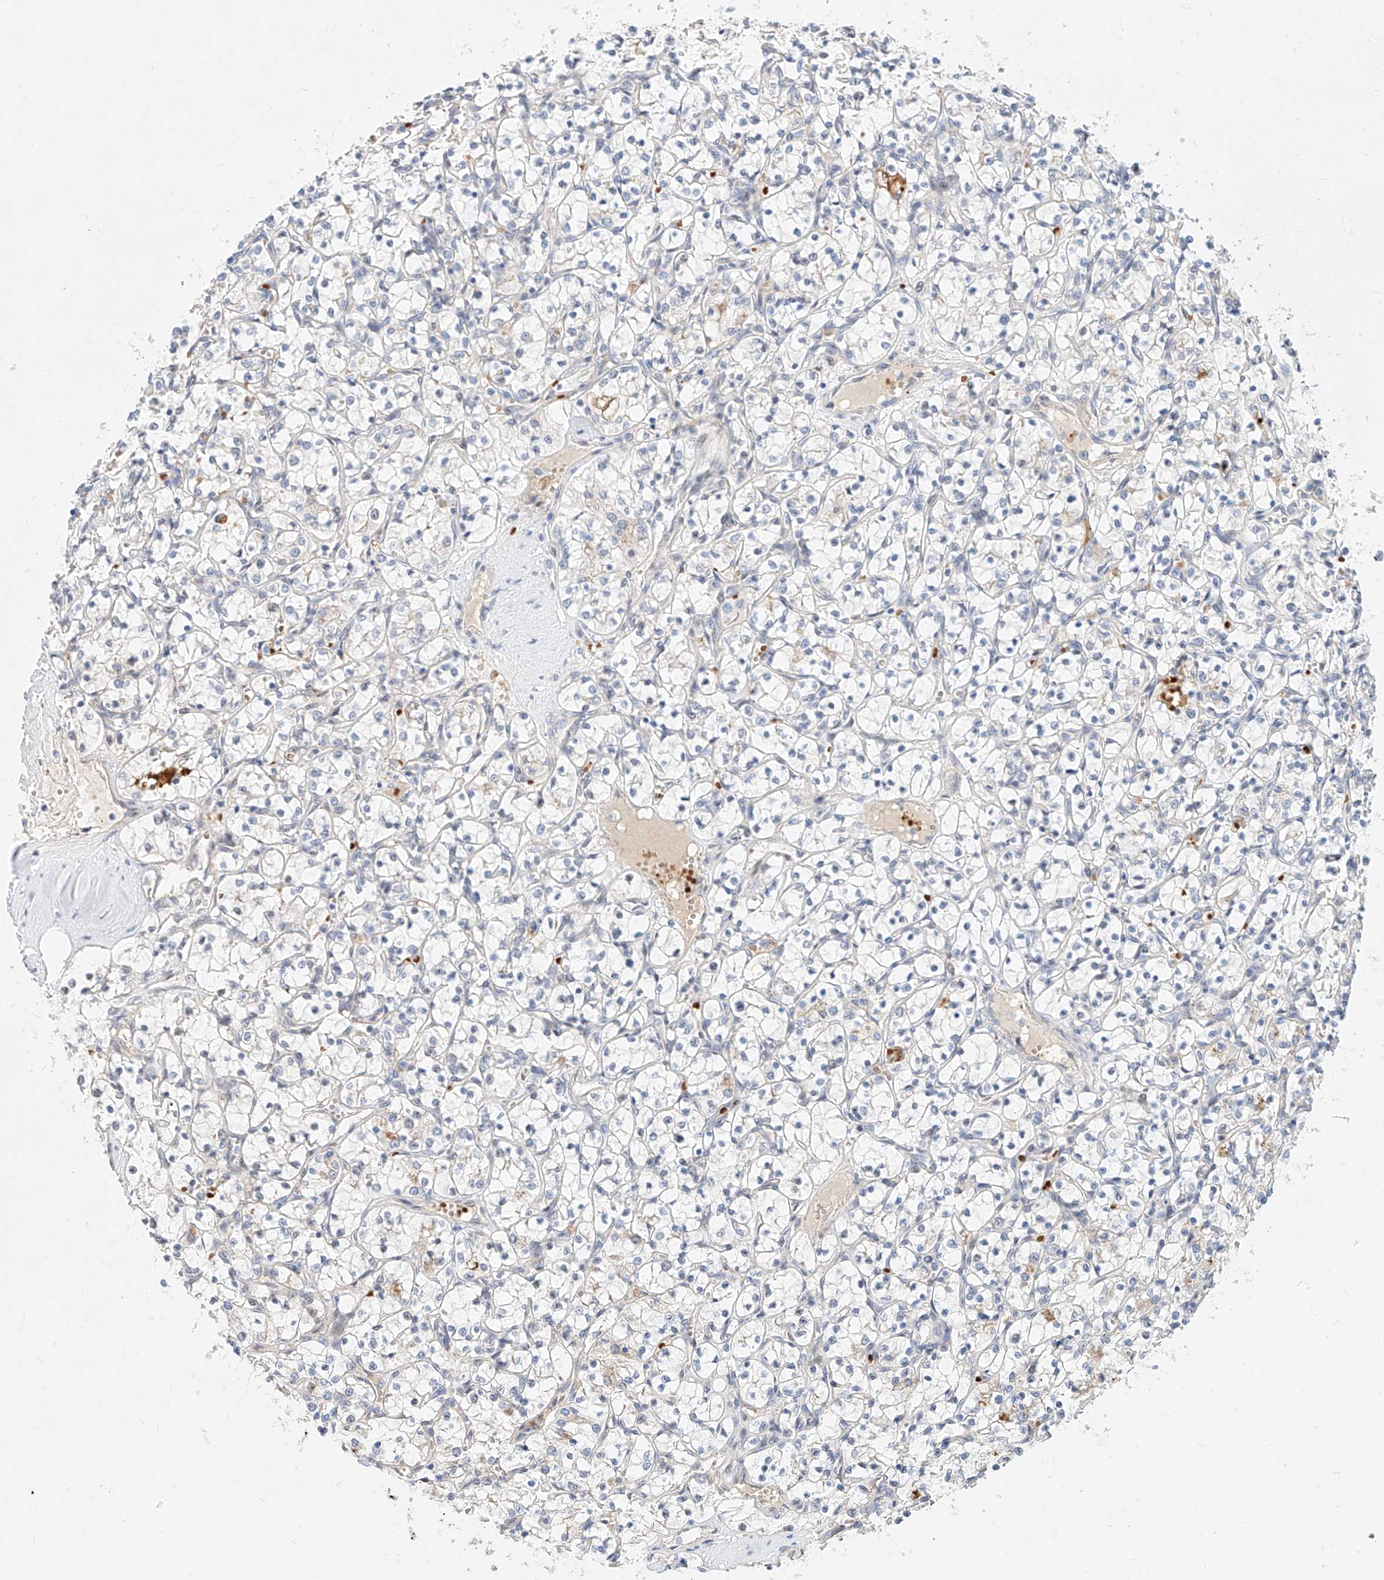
{"staining": {"intensity": "negative", "quantity": "none", "location": "none"}, "tissue": "renal cancer", "cell_type": "Tumor cells", "image_type": "cancer", "snomed": [{"axis": "morphology", "description": "Adenocarcinoma, NOS"}, {"axis": "topography", "description": "Kidney"}], "caption": "High power microscopy micrograph of an immunohistochemistry (IHC) micrograph of renal cancer (adenocarcinoma), revealing no significant expression in tumor cells.", "gene": "CBX8", "patient": {"sex": "female", "age": 69}}